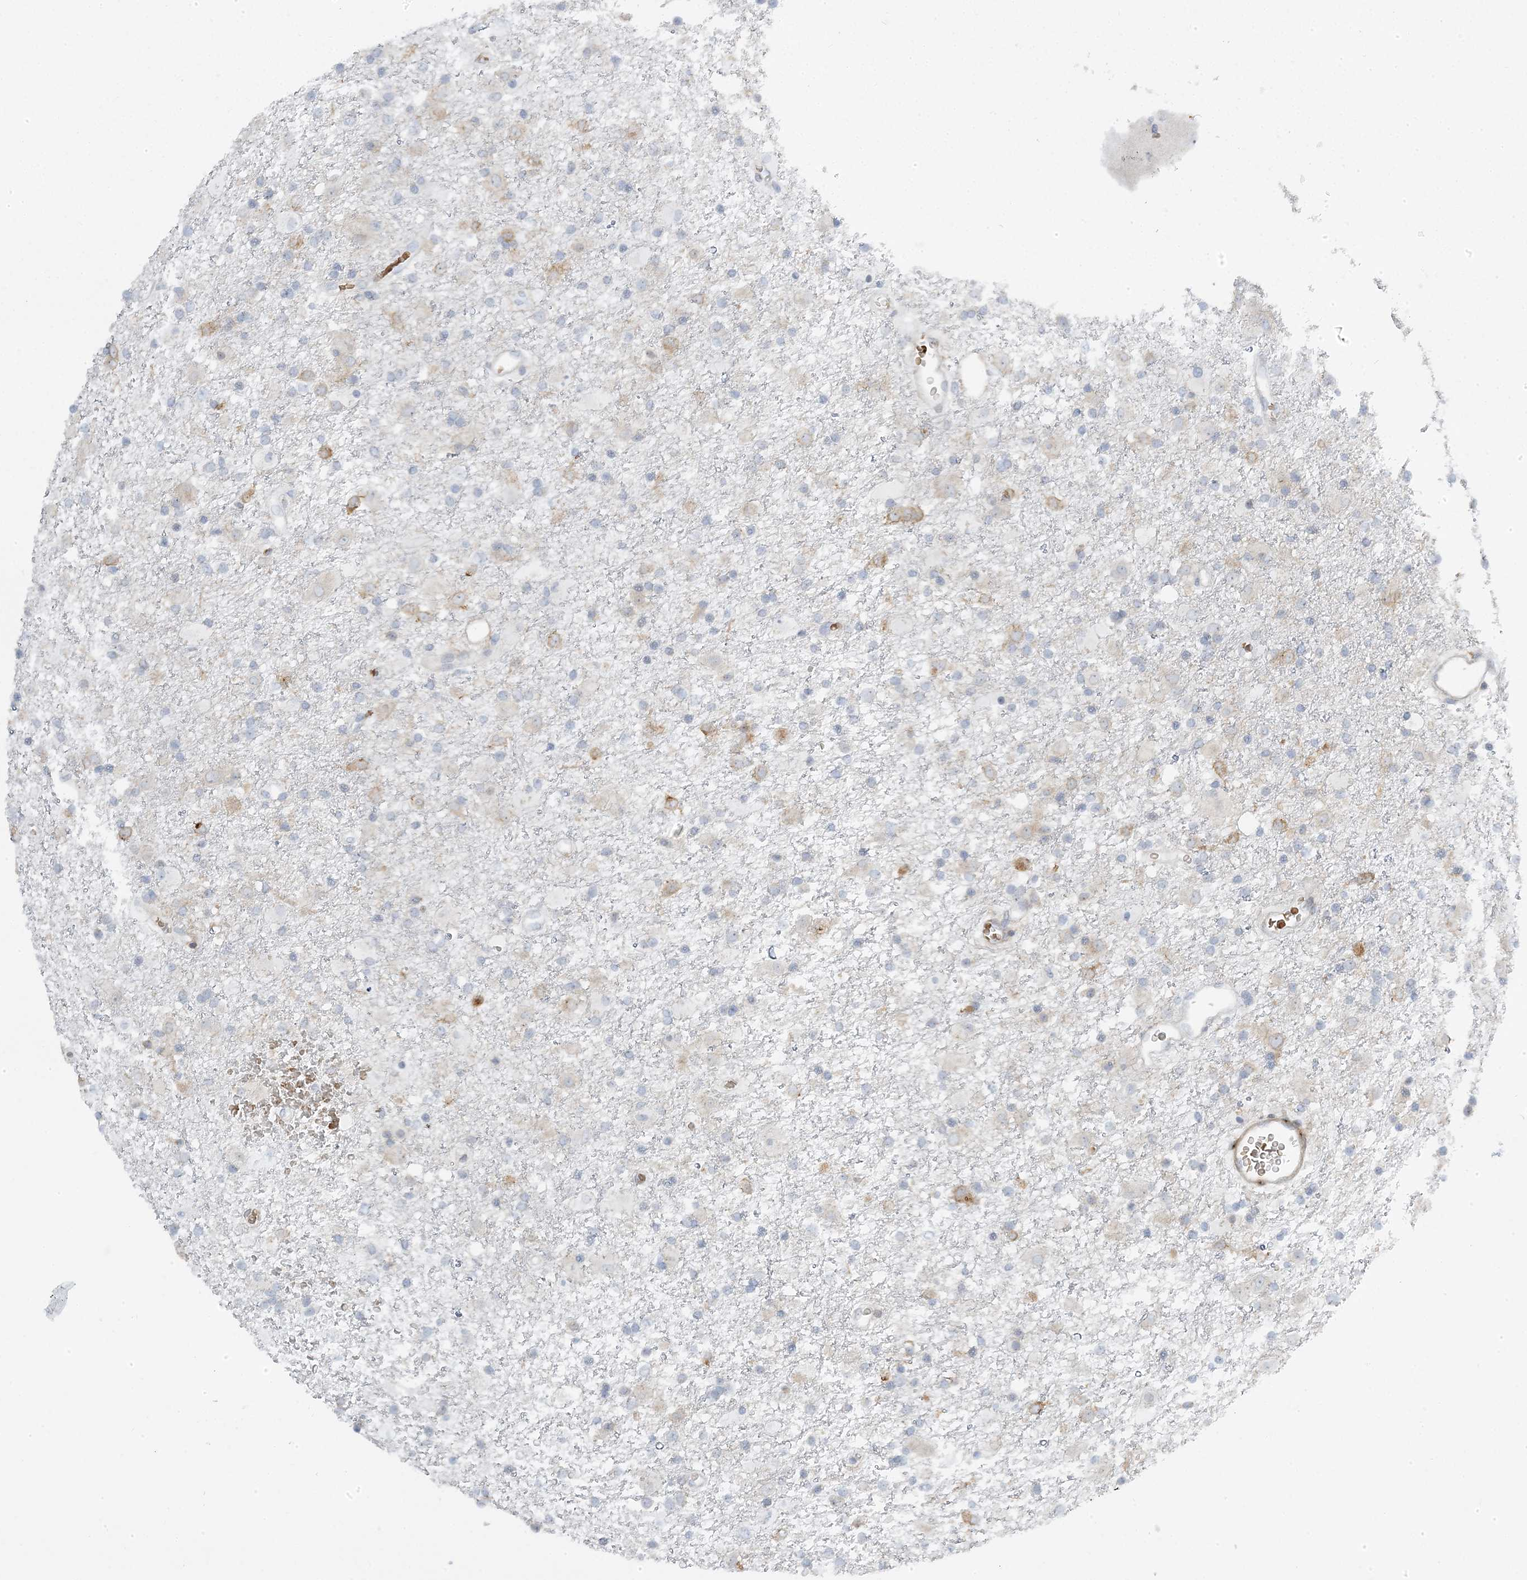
{"staining": {"intensity": "weak", "quantity": "<25%", "location": "cytoplasmic/membranous"}, "tissue": "glioma", "cell_type": "Tumor cells", "image_type": "cancer", "snomed": [{"axis": "morphology", "description": "Glioma, malignant, Low grade"}, {"axis": "topography", "description": "Brain"}], "caption": "Immunohistochemical staining of glioma displays no significant staining in tumor cells. (DAB immunohistochemistry, high magnification).", "gene": "MAP7D3", "patient": {"sex": "male", "age": 65}}